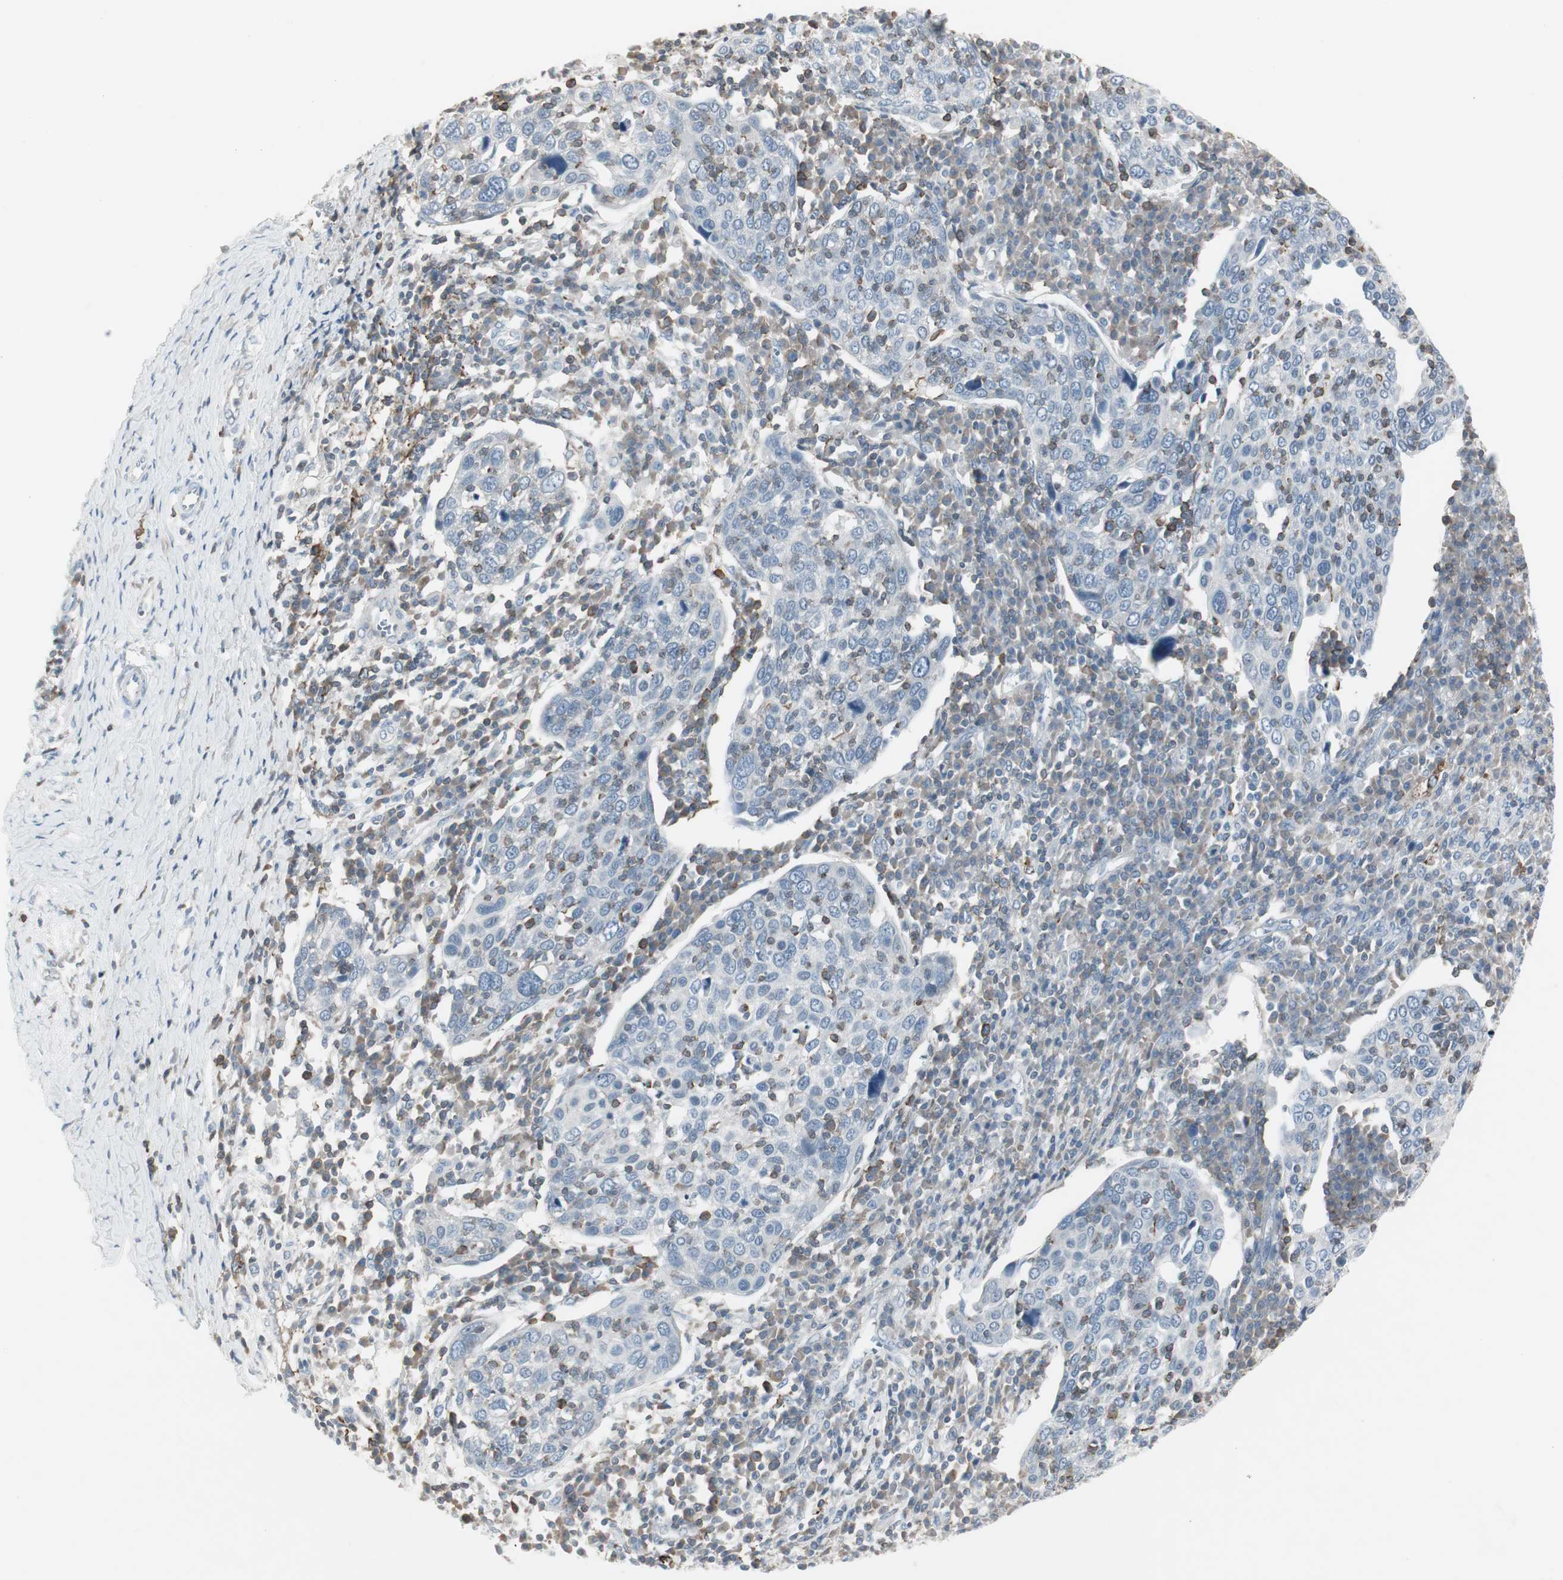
{"staining": {"intensity": "negative", "quantity": "none", "location": "none"}, "tissue": "cervical cancer", "cell_type": "Tumor cells", "image_type": "cancer", "snomed": [{"axis": "morphology", "description": "Squamous cell carcinoma, NOS"}, {"axis": "topography", "description": "Cervix"}], "caption": "This is a micrograph of immunohistochemistry (IHC) staining of cervical squamous cell carcinoma, which shows no positivity in tumor cells. Brightfield microscopy of IHC stained with DAB (brown) and hematoxylin (blue), captured at high magnification.", "gene": "MAP4K4", "patient": {"sex": "female", "age": 40}}